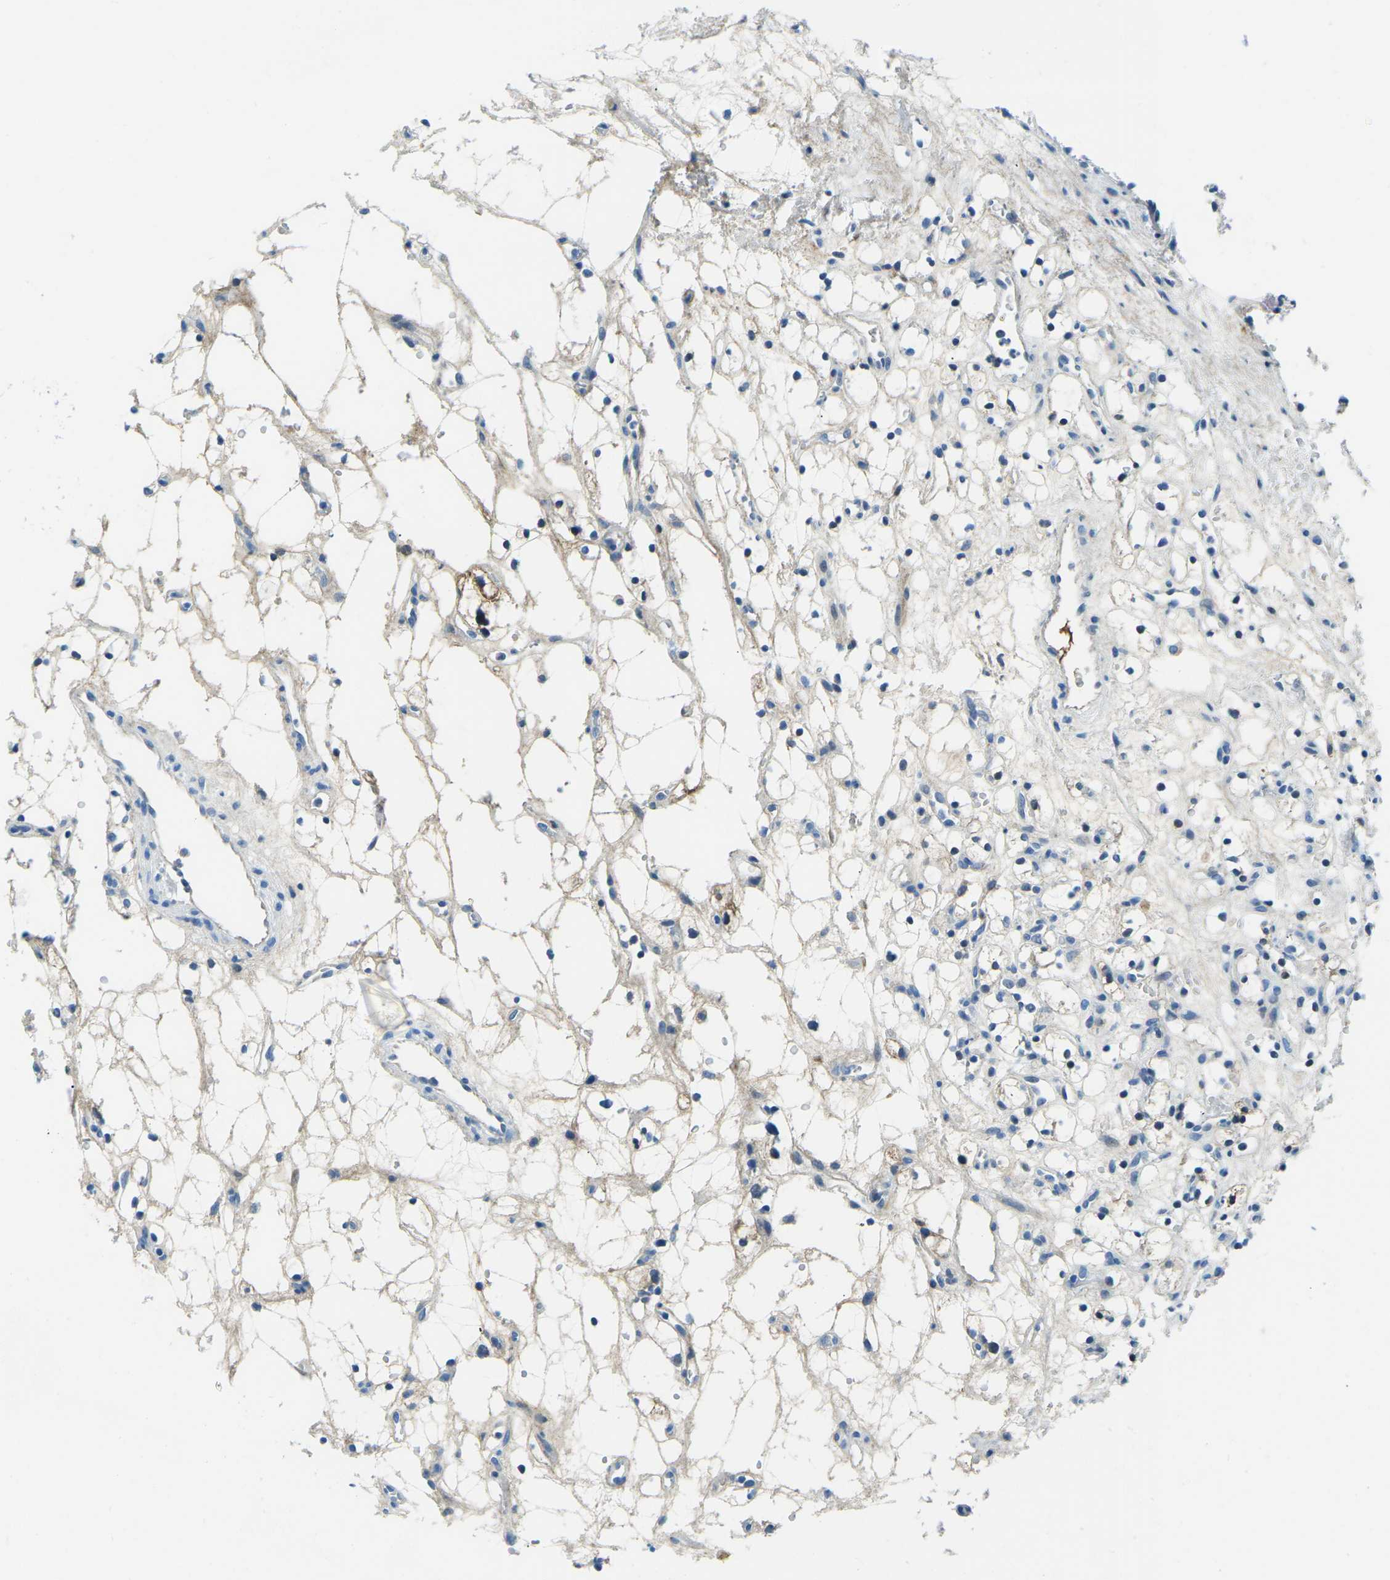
{"staining": {"intensity": "weak", "quantity": "<25%", "location": "cytoplasmic/membranous"}, "tissue": "renal cancer", "cell_type": "Tumor cells", "image_type": "cancer", "snomed": [{"axis": "morphology", "description": "Adenocarcinoma, NOS"}, {"axis": "topography", "description": "Kidney"}], "caption": "This is a photomicrograph of immunohistochemistry staining of renal cancer, which shows no positivity in tumor cells.", "gene": "CFB", "patient": {"sex": "female", "age": 60}}